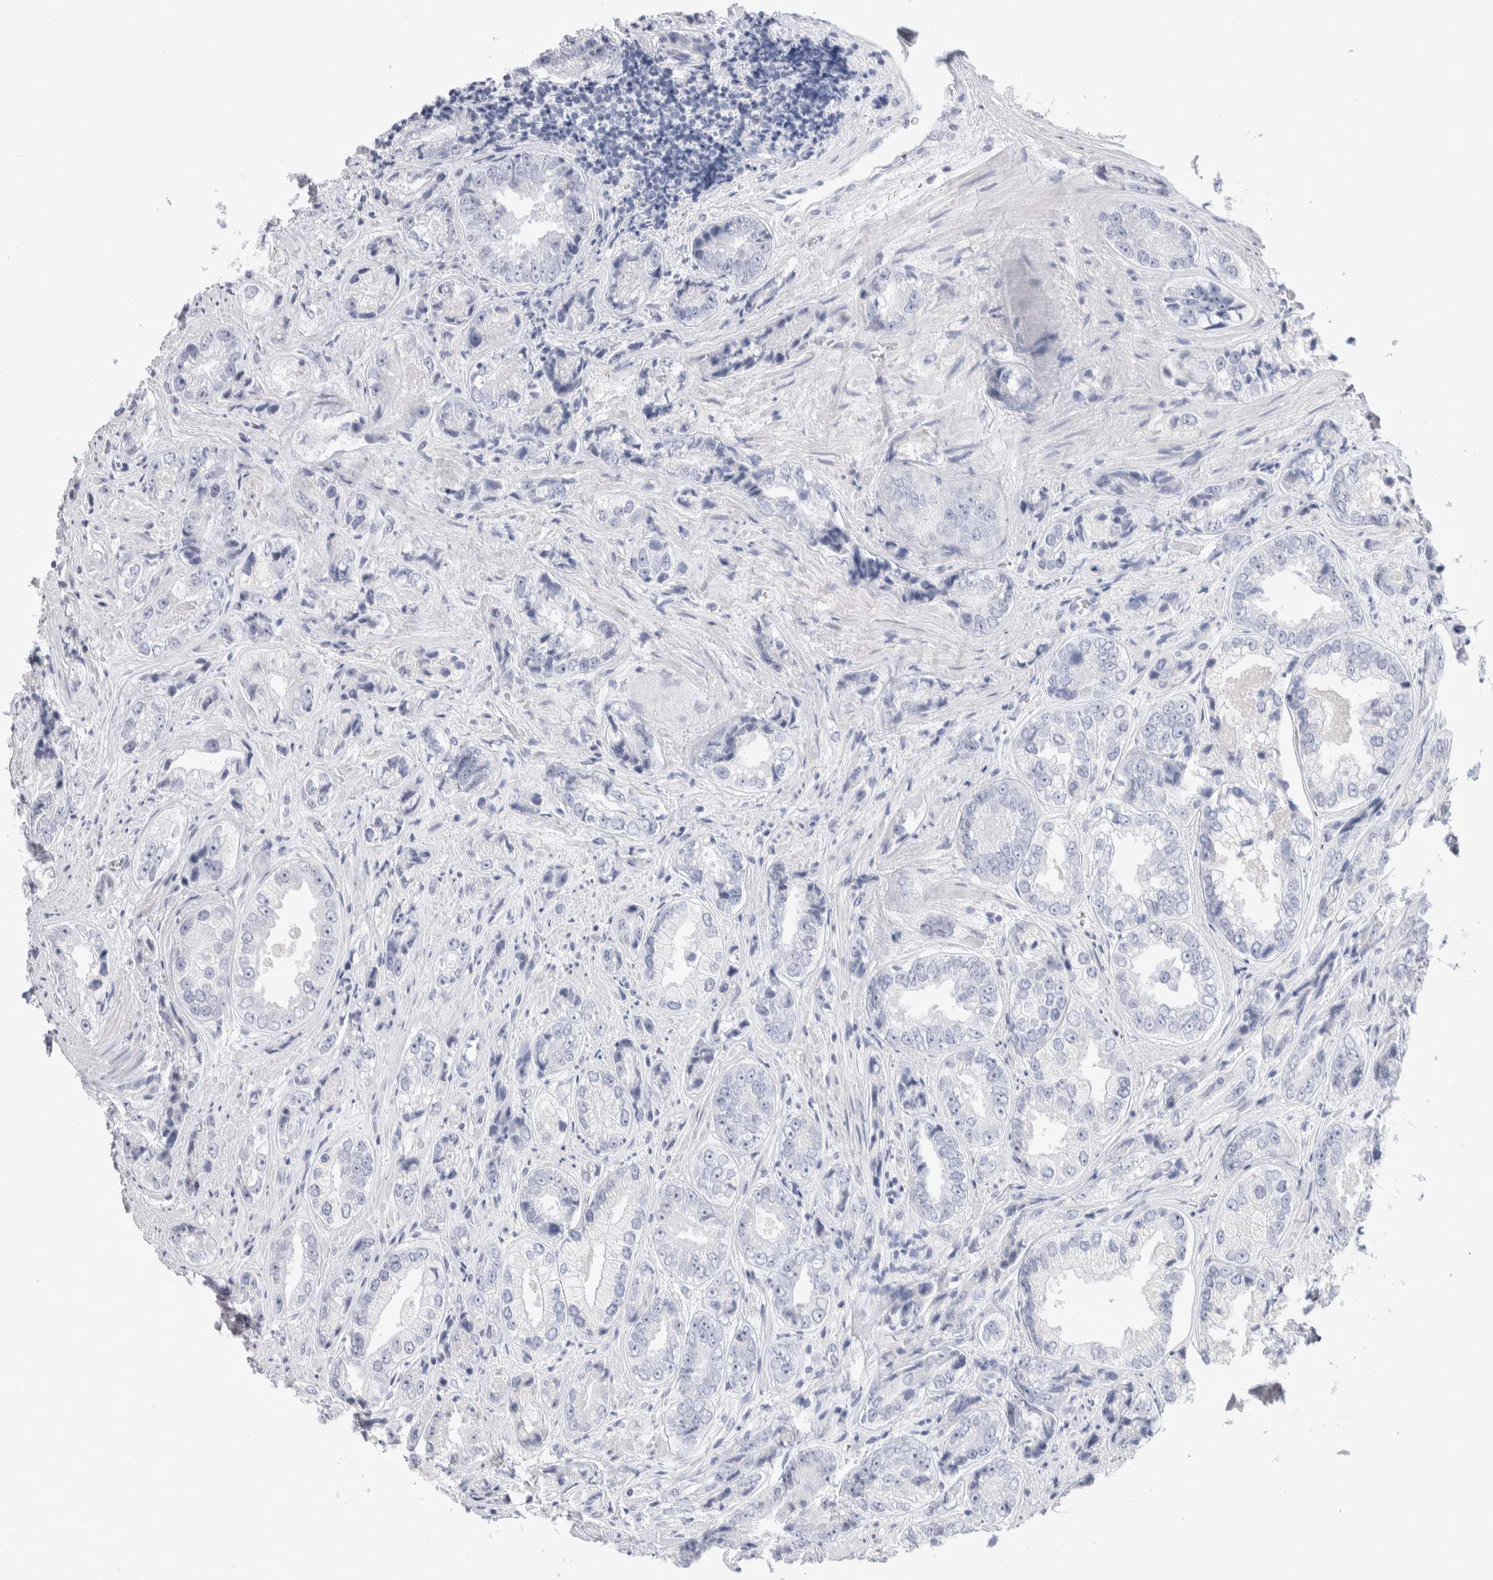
{"staining": {"intensity": "negative", "quantity": "none", "location": "none"}, "tissue": "prostate cancer", "cell_type": "Tumor cells", "image_type": "cancer", "snomed": [{"axis": "morphology", "description": "Adenocarcinoma, High grade"}, {"axis": "topography", "description": "Prostate"}], "caption": "A high-resolution histopathology image shows immunohistochemistry staining of prostate high-grade adenocarcinoma, which displays no significant staining in tumor cells. (DAB (3,3'-diaminobenzidine) immunohistochemistry (IHC) visualized using brightfield microscopy, high magnification).", "gene": "GDA", "patient": {"sex": "male", "age": 61}}